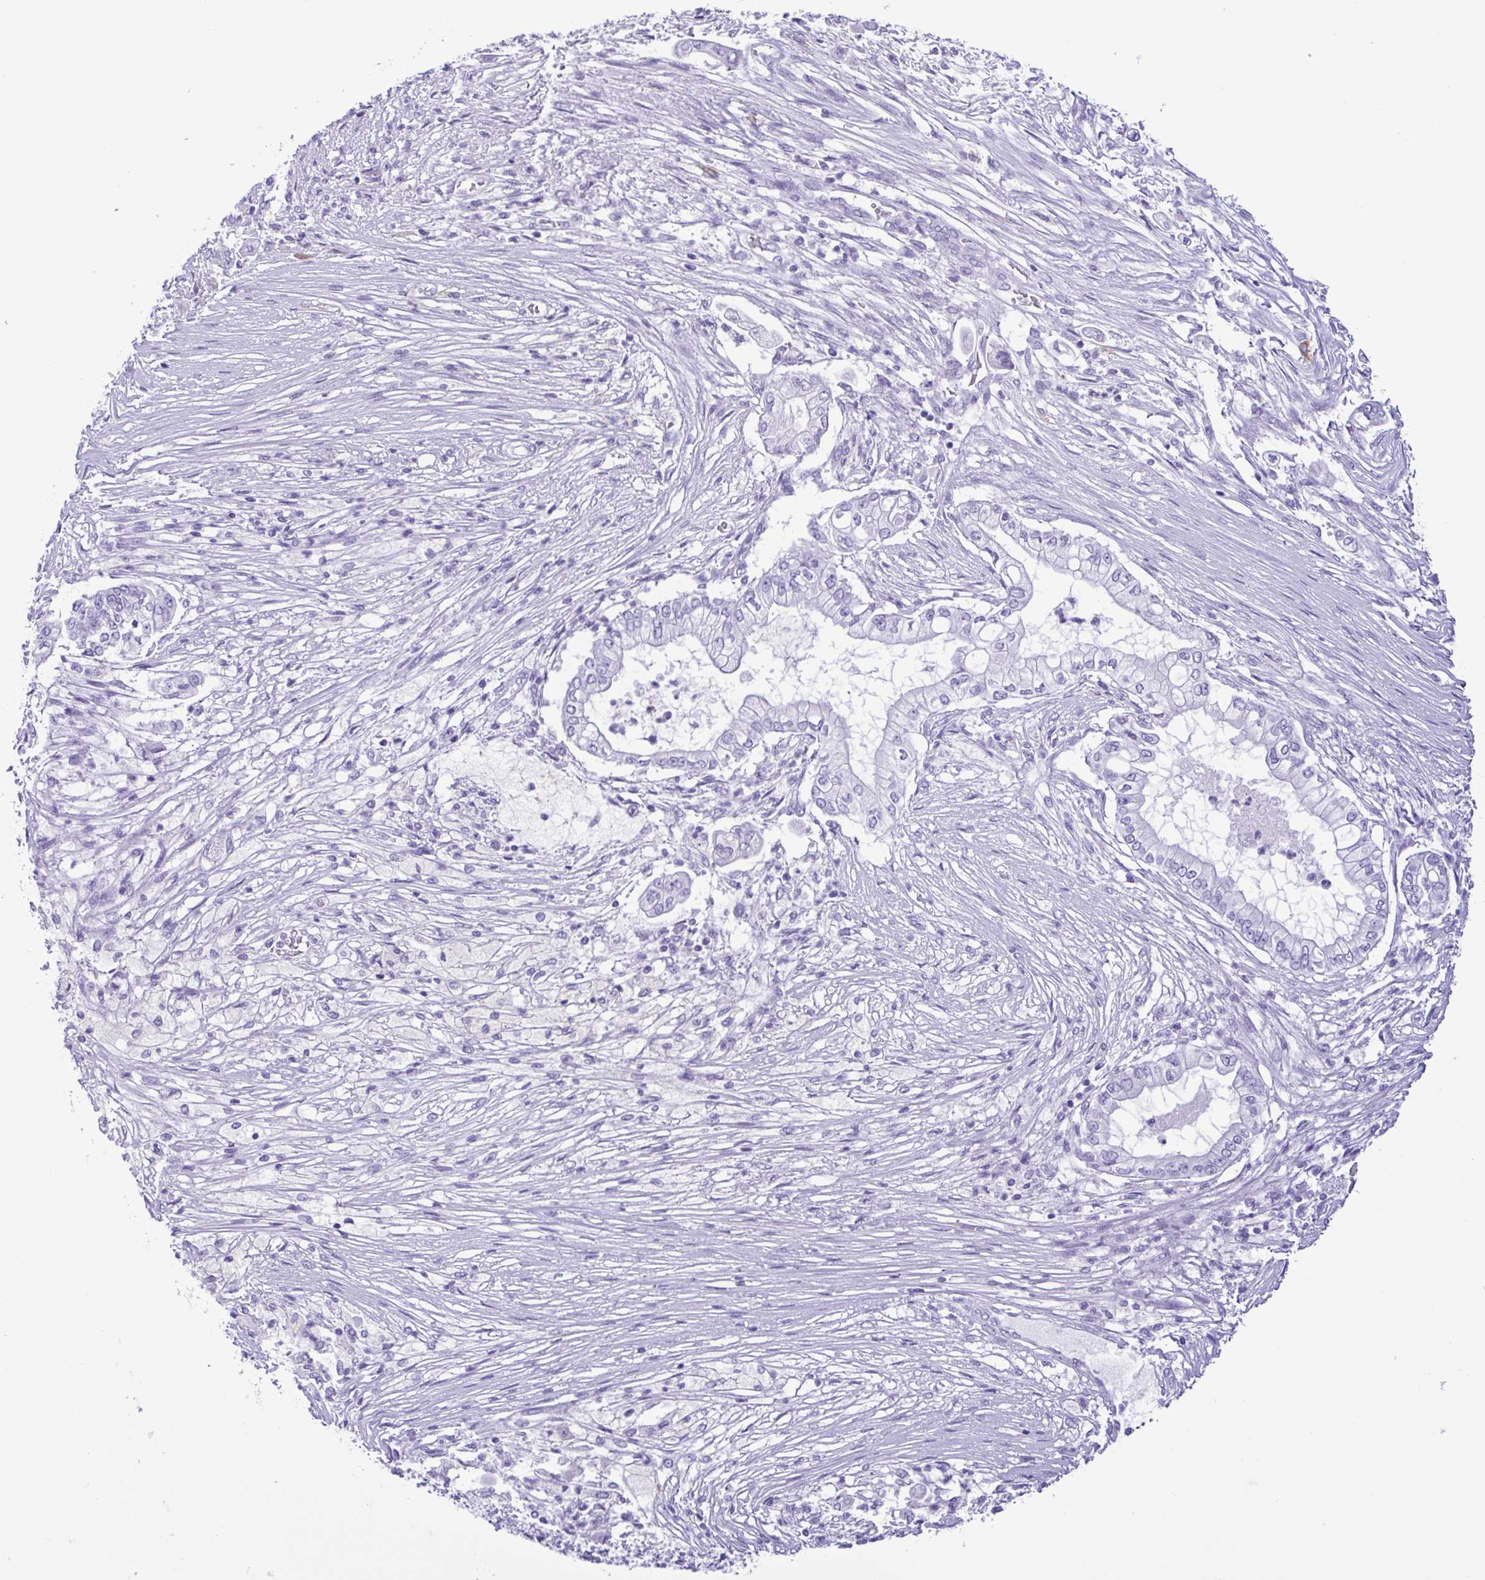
{"staining": {"intensity": "negative", "quantity": "none", "location": "none"}, "tissue": "pancreatic cancer", "cell_type": "Tumor cells", "image_type": "cancer", "snomed": [{"axis": "morphology", "description": "Adenocarcinoma, NOS"}, {"axis": "topography", "description": "Pancreas"}], "caption": "The immunohistochemistry histopathology image has no significant positivity in tumor cells of pancreatic adenocarcinoma tissue.", "gene": "SPATA16", "patient": {"sex": "female", "age": 69}}